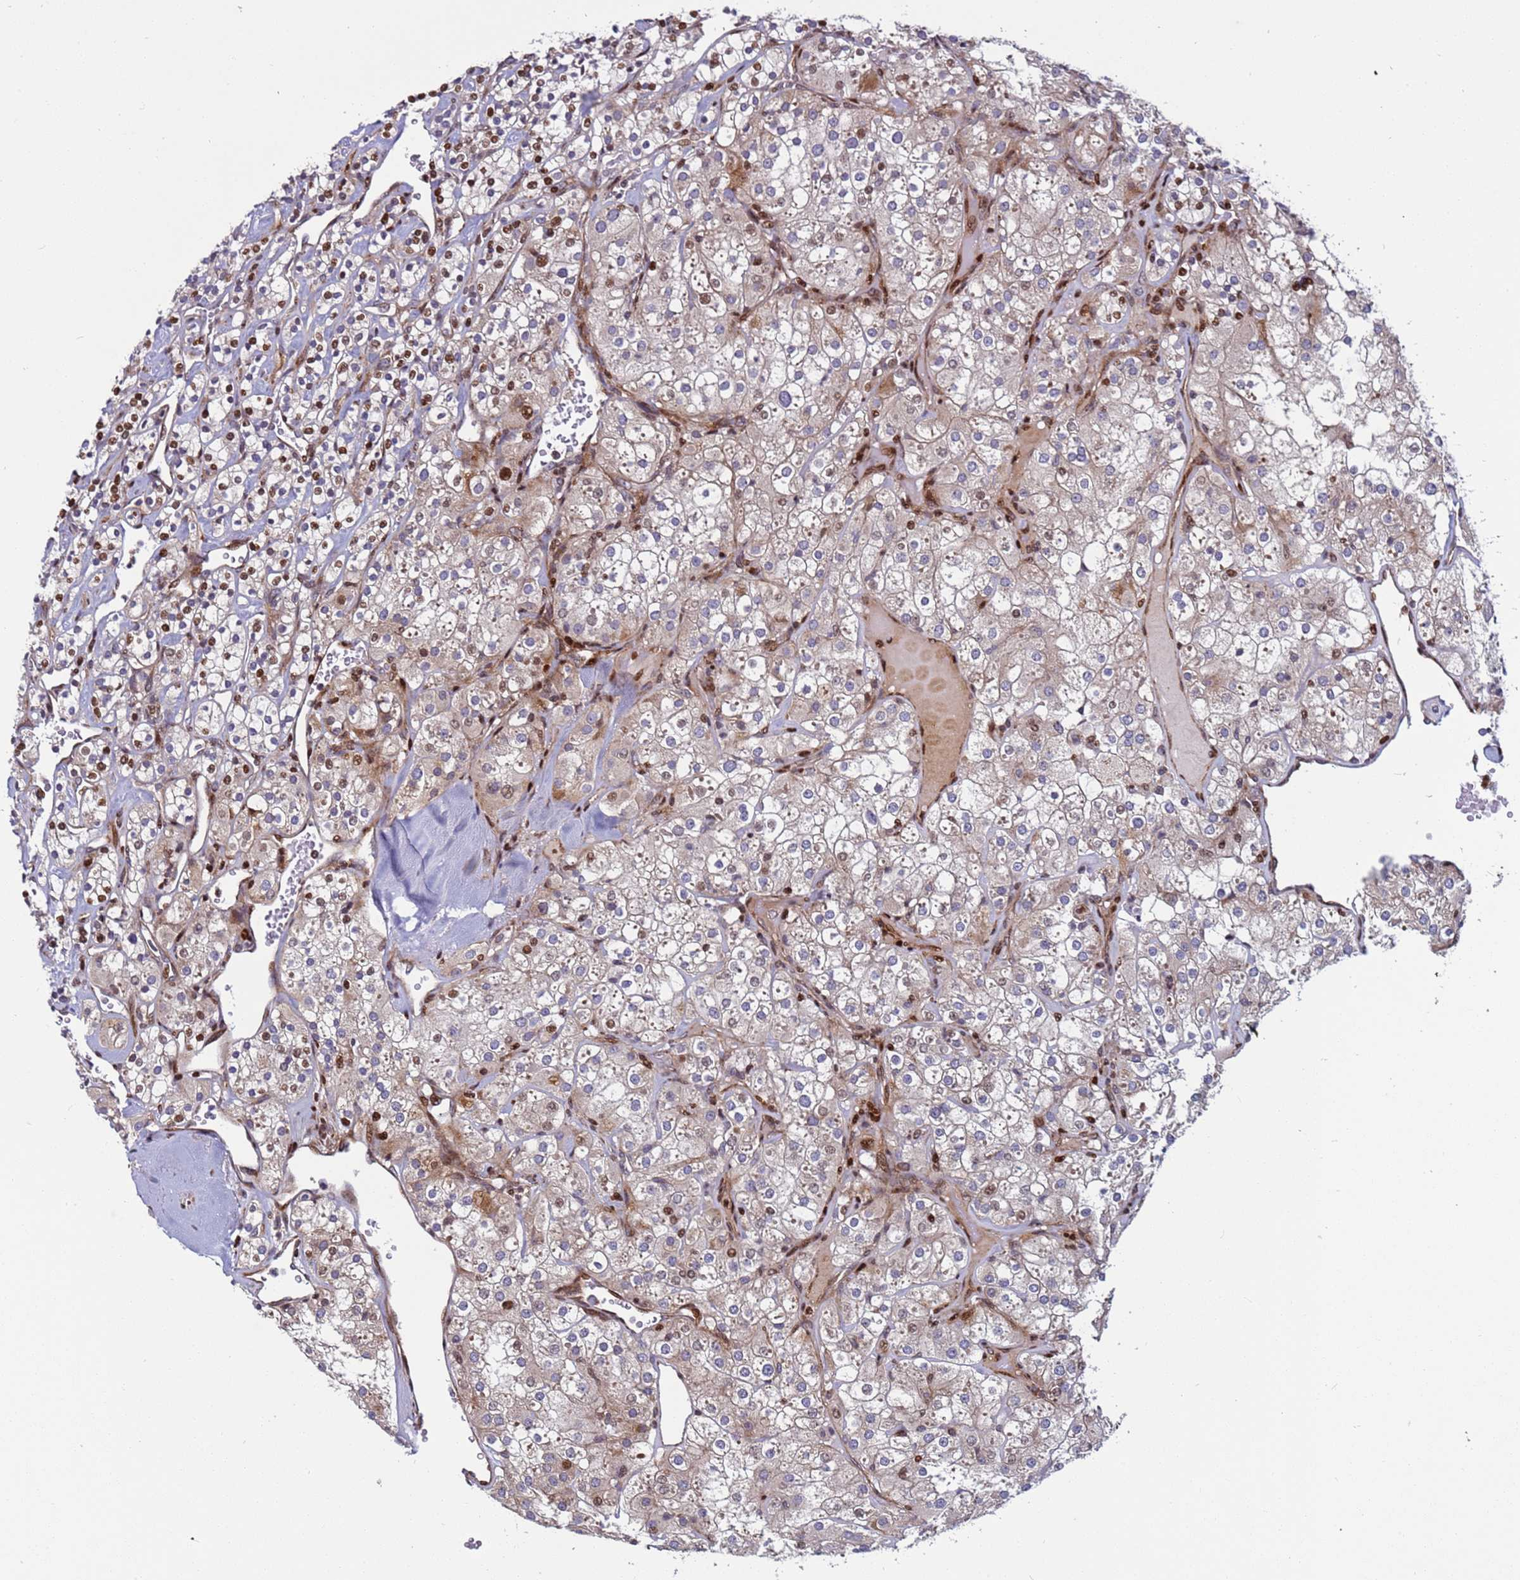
{"staining": {"intensity": "moderate", "quantity": "<25%", "location": "nuclear"}, "tissue": "renal cancer", "cell_type": "Tumor cells", "image_type": "cancer", "snomed": [{"axis": "morphology", "description": "Adenocarcinoma, NOS"}, {"axis": "topography", "description": "Kidney"}], "caption": "Renal cancer stained with a protein marker reveals moderate staining in tumor cells.", "gene": "WBP11", "patient": {"sex": "male", "age": 77}}